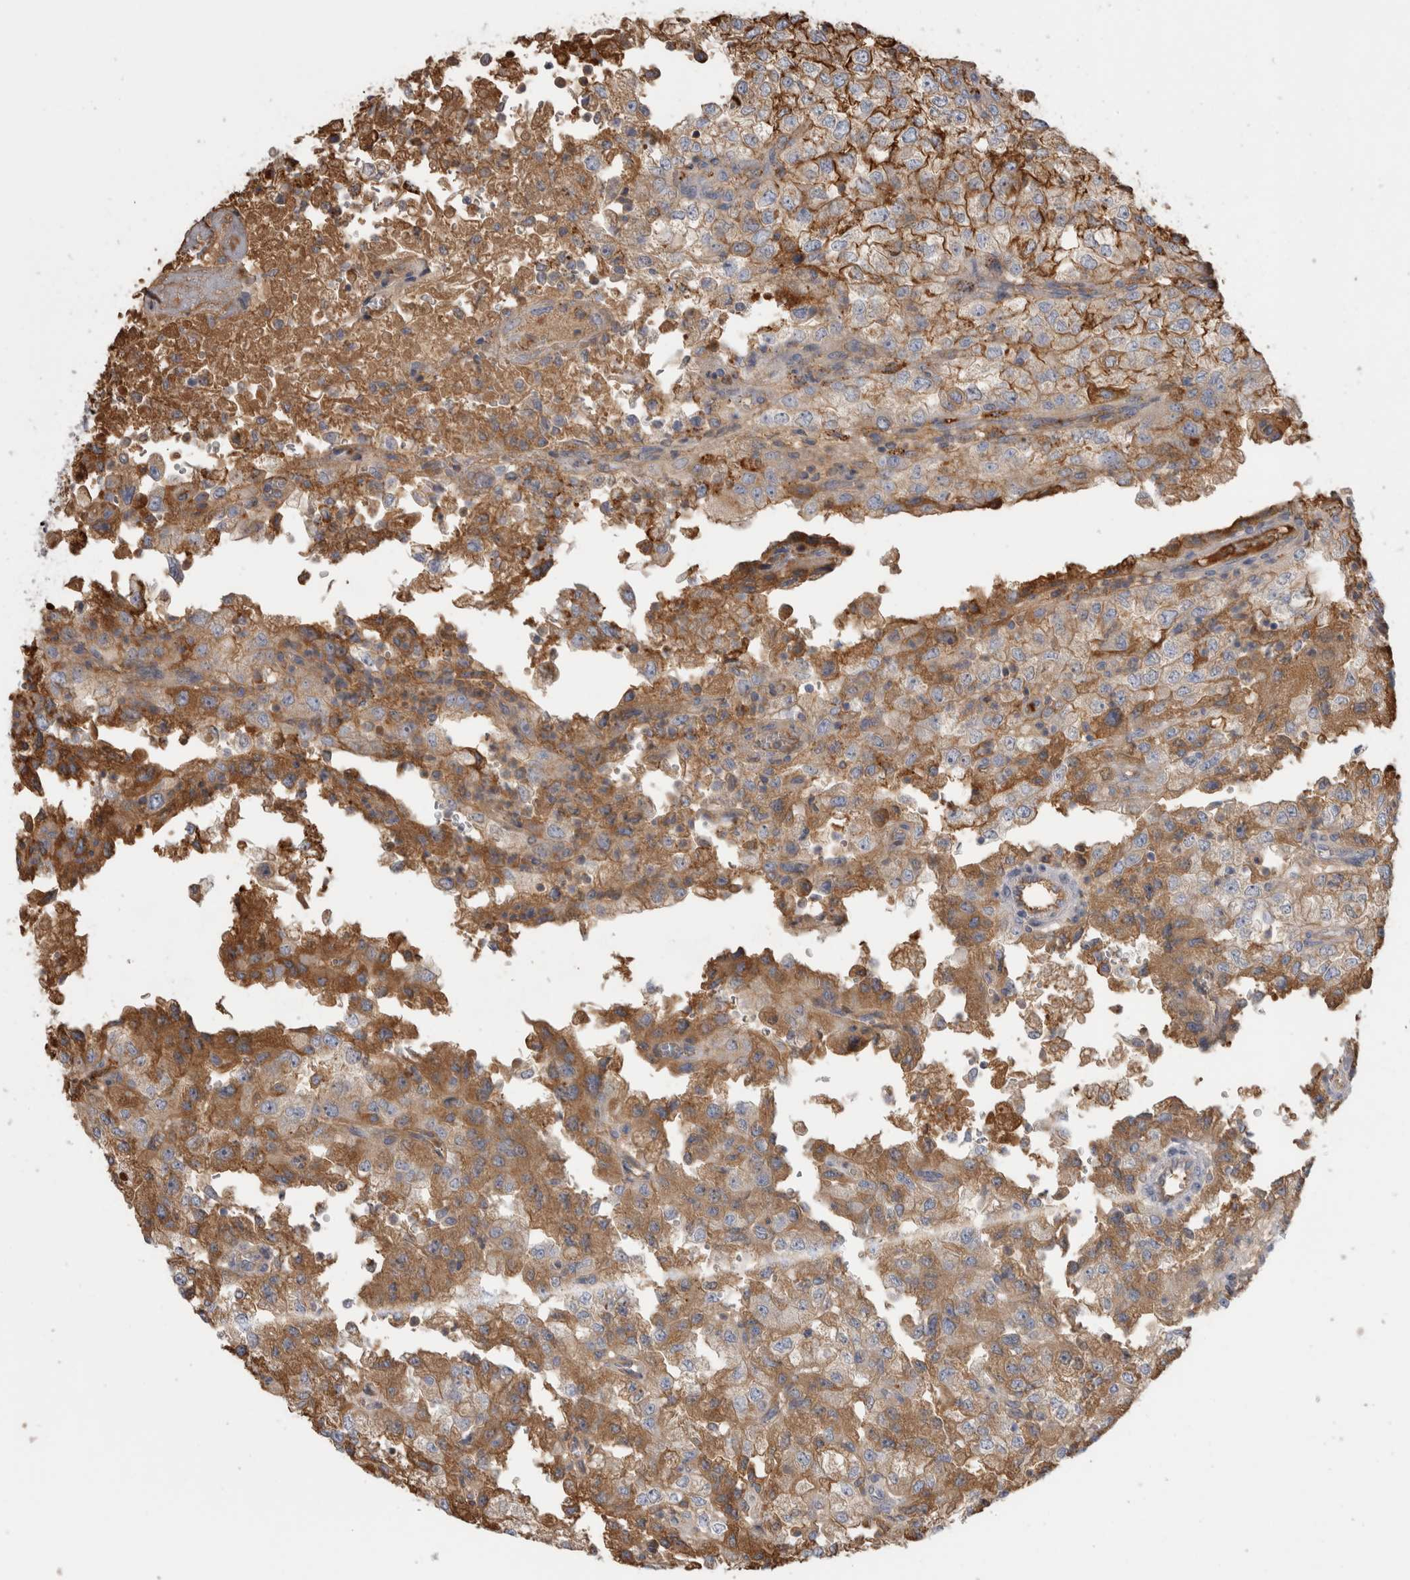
{"staining": {"intensity": "moderate", "quantity": "25%-75%", "location": "cytoplasmic/membranous"}, "tissue": "renal cancer", "cell_type": "Tumor cells", "image_type": "cancer", "snomed": [{"axis": "morphology", "description": "Adenocarcinoma, NOS"}, {"axis": "topography", "description": "Kidney"}], "caption": "Protein expression by immunohistochemistry exhibits moderate cytoplasmic/membranous positivity in approximately 25%-75% of tumor cells in renal cancer. The staining was performed using DAB to visualize the protein expression in brown, while the nuclei were stained in blue with hematoxylin (Magnification: 20x).", "gene": "TBCE", "patient": {"sex": "female", "age": 54}}